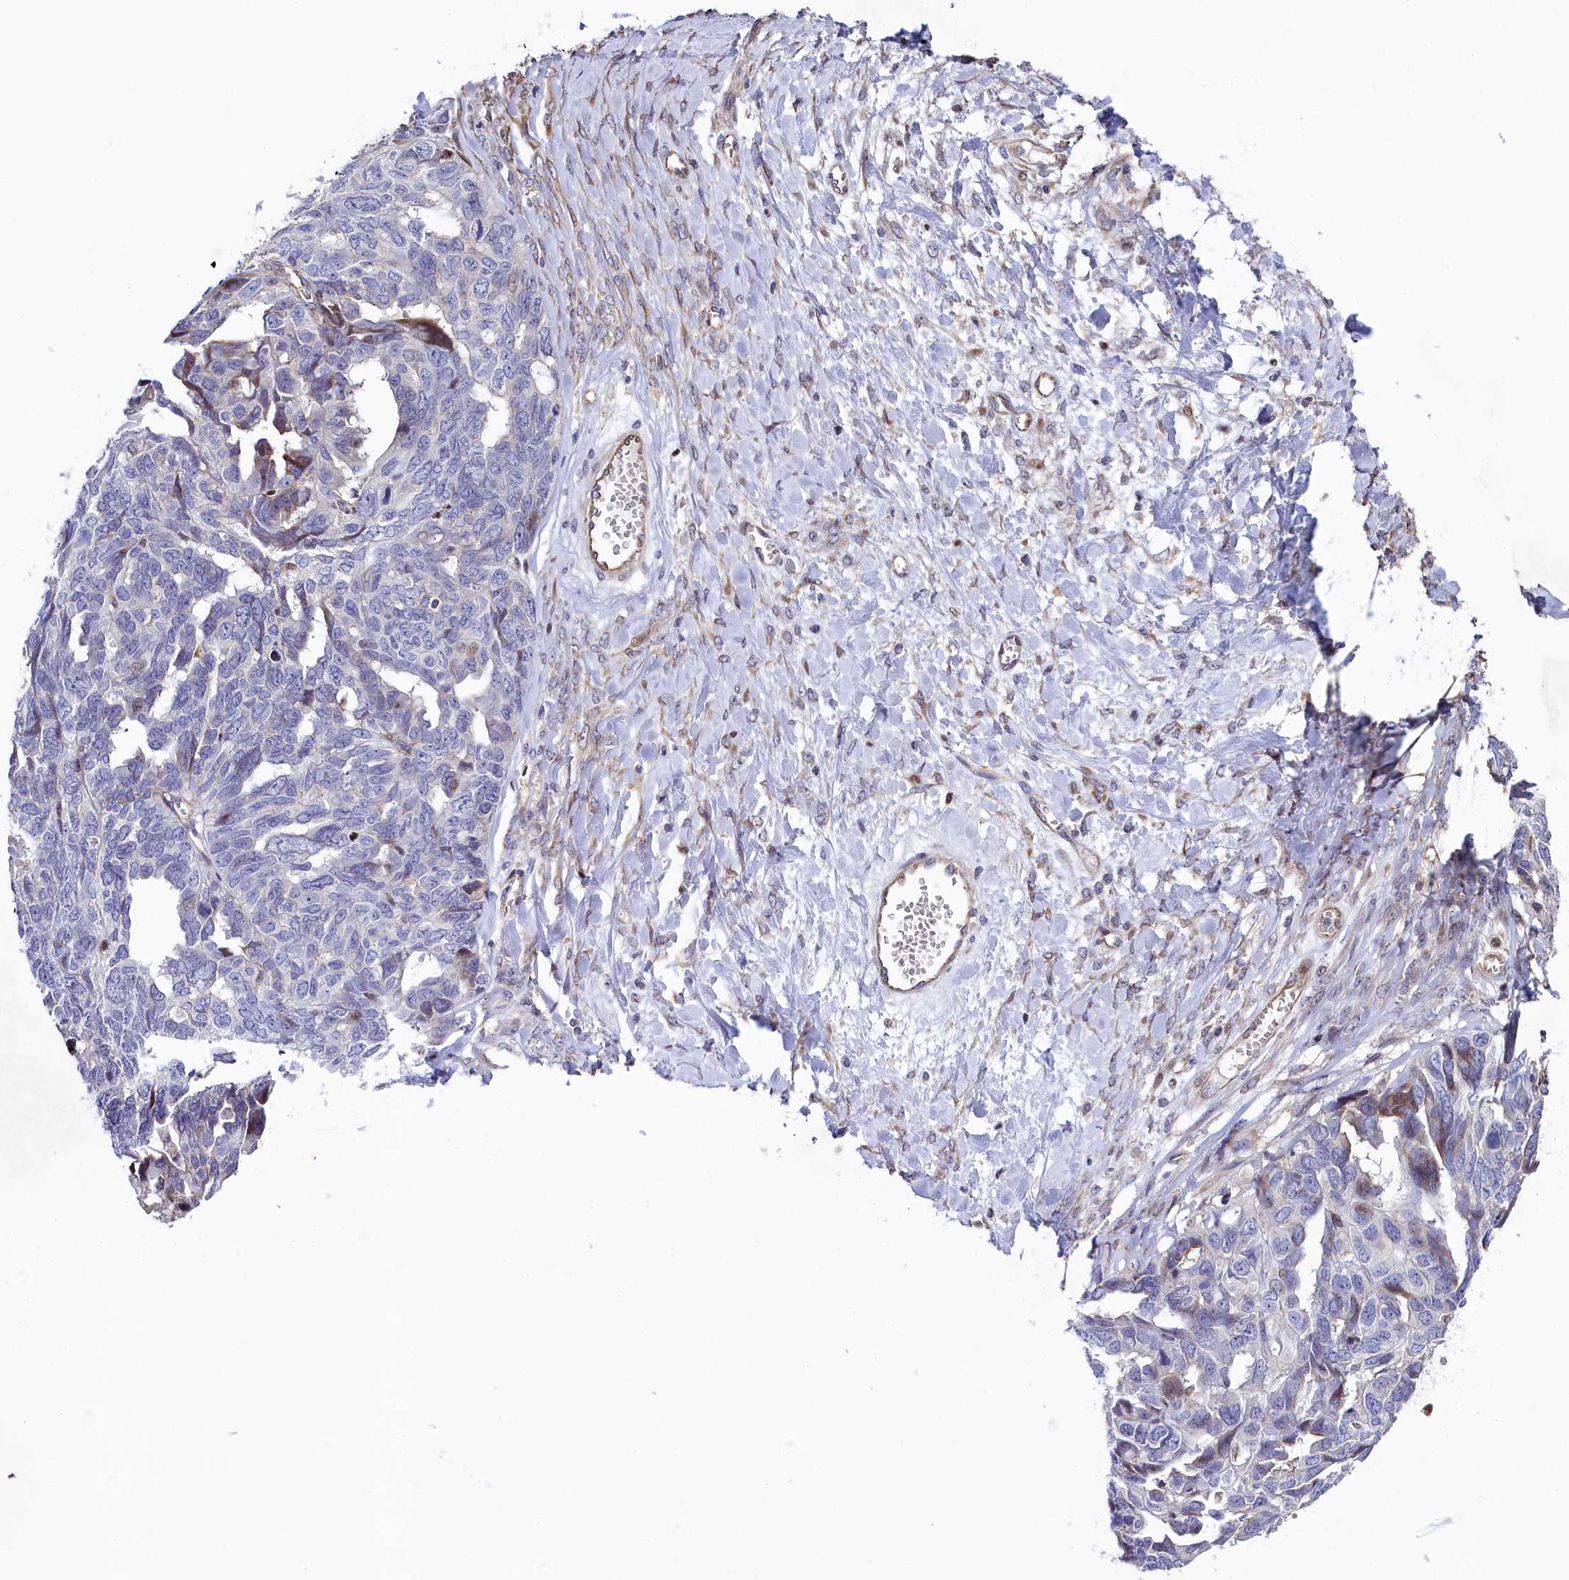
{"staining": {"intensity": "negative", "quantity": "none", "location": "none"}, "tissue": "ovarian cancer", "cell_type": "Tumor cells", "image_type": "cancer", "snomed": [{"axis": "morphology", "description": "Cystadenocarcinoma, serous, NOS"}, {"axis": "topography", "description": "Ovary"}], "caption": "The micrograph reveals no significant expression in tumor cells of serous cystadenocarcinoma (ovarian).", "gene": "TGDS", "patient": {"sex": "female", "age": 79}}